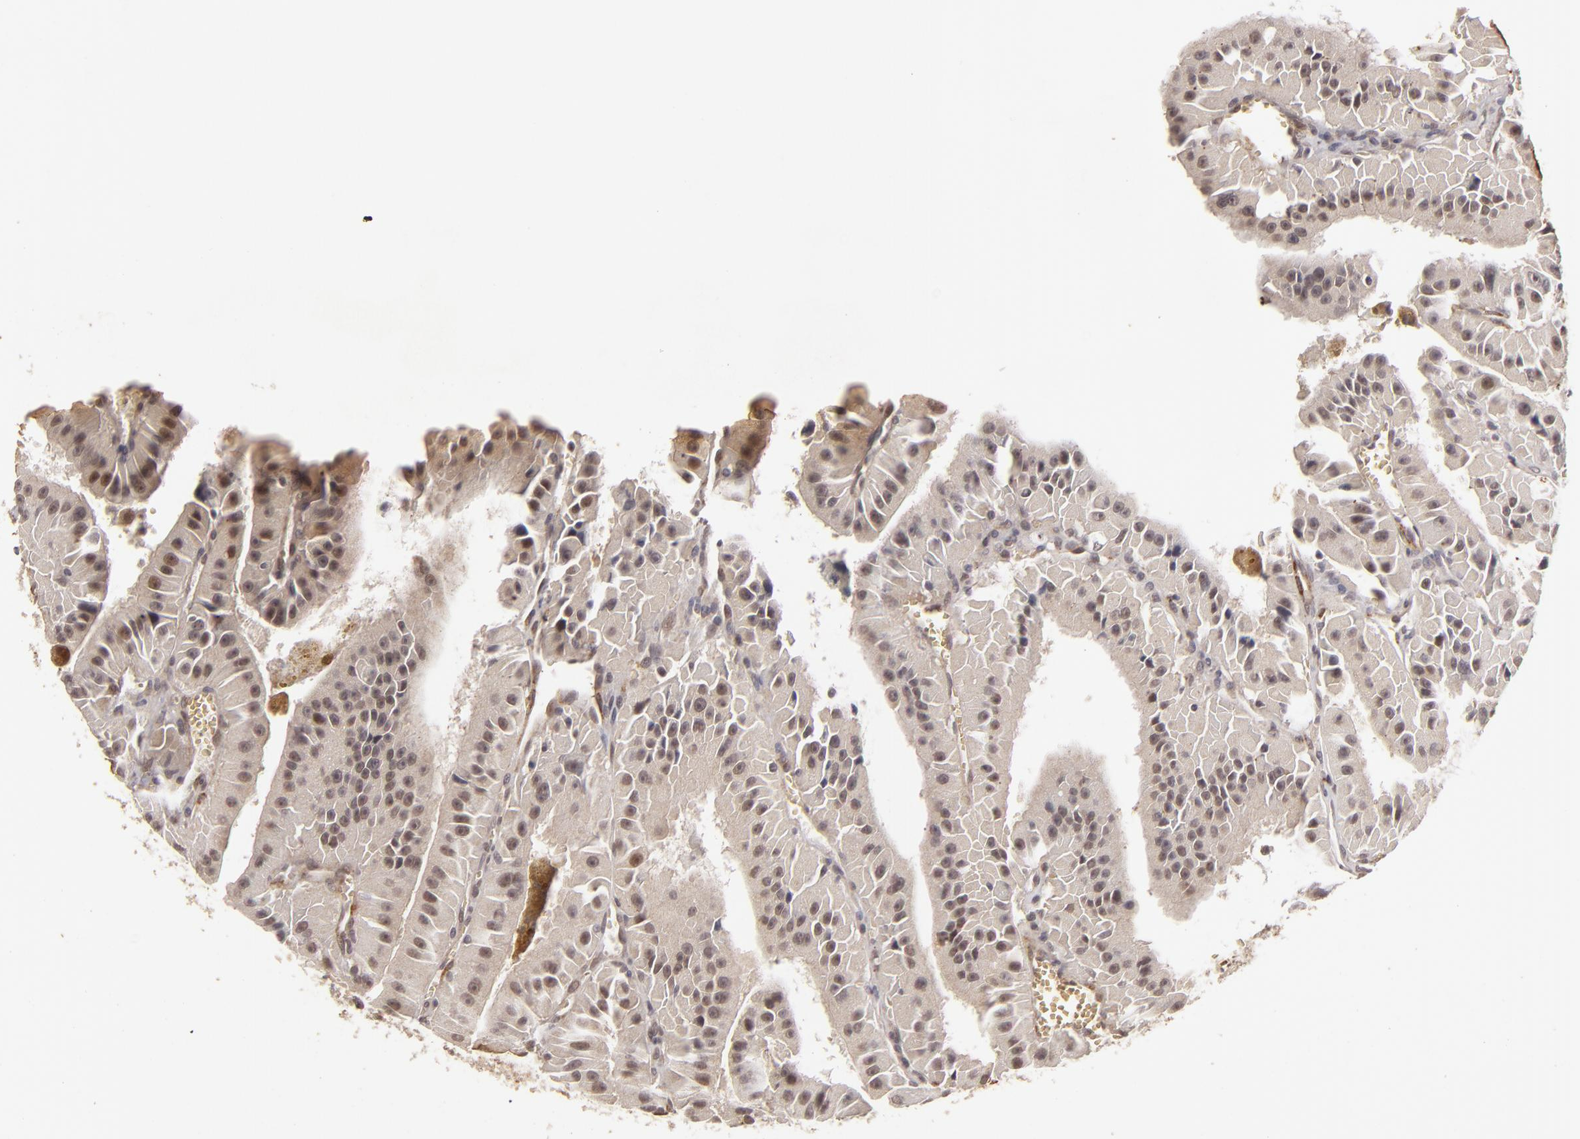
{"staining": {"intensity": "weak", "quantity": "25%-75%", "location": "cytoplasmic/membranous"}, "tissue": "thyroid cancer", "cell_type": "Tumor cells", "image_type": "cancer", "snomed": [{"axis": "morphology", "description": "Carcinoma, NOS"}, {"axis": "topography", "description": "Thyroid gland"}], "caption": "High-magnification brightfield microscopy of thyroid carcinoma stained with DAB (brown) and counterstained with hematoxylin (blue). tumor cells exhibit weak cytoplasmic/membranous expression is identified in about25%-75% of cells.", "gene": "DFFA", "patient": {"sex": "male", "age": 76}}